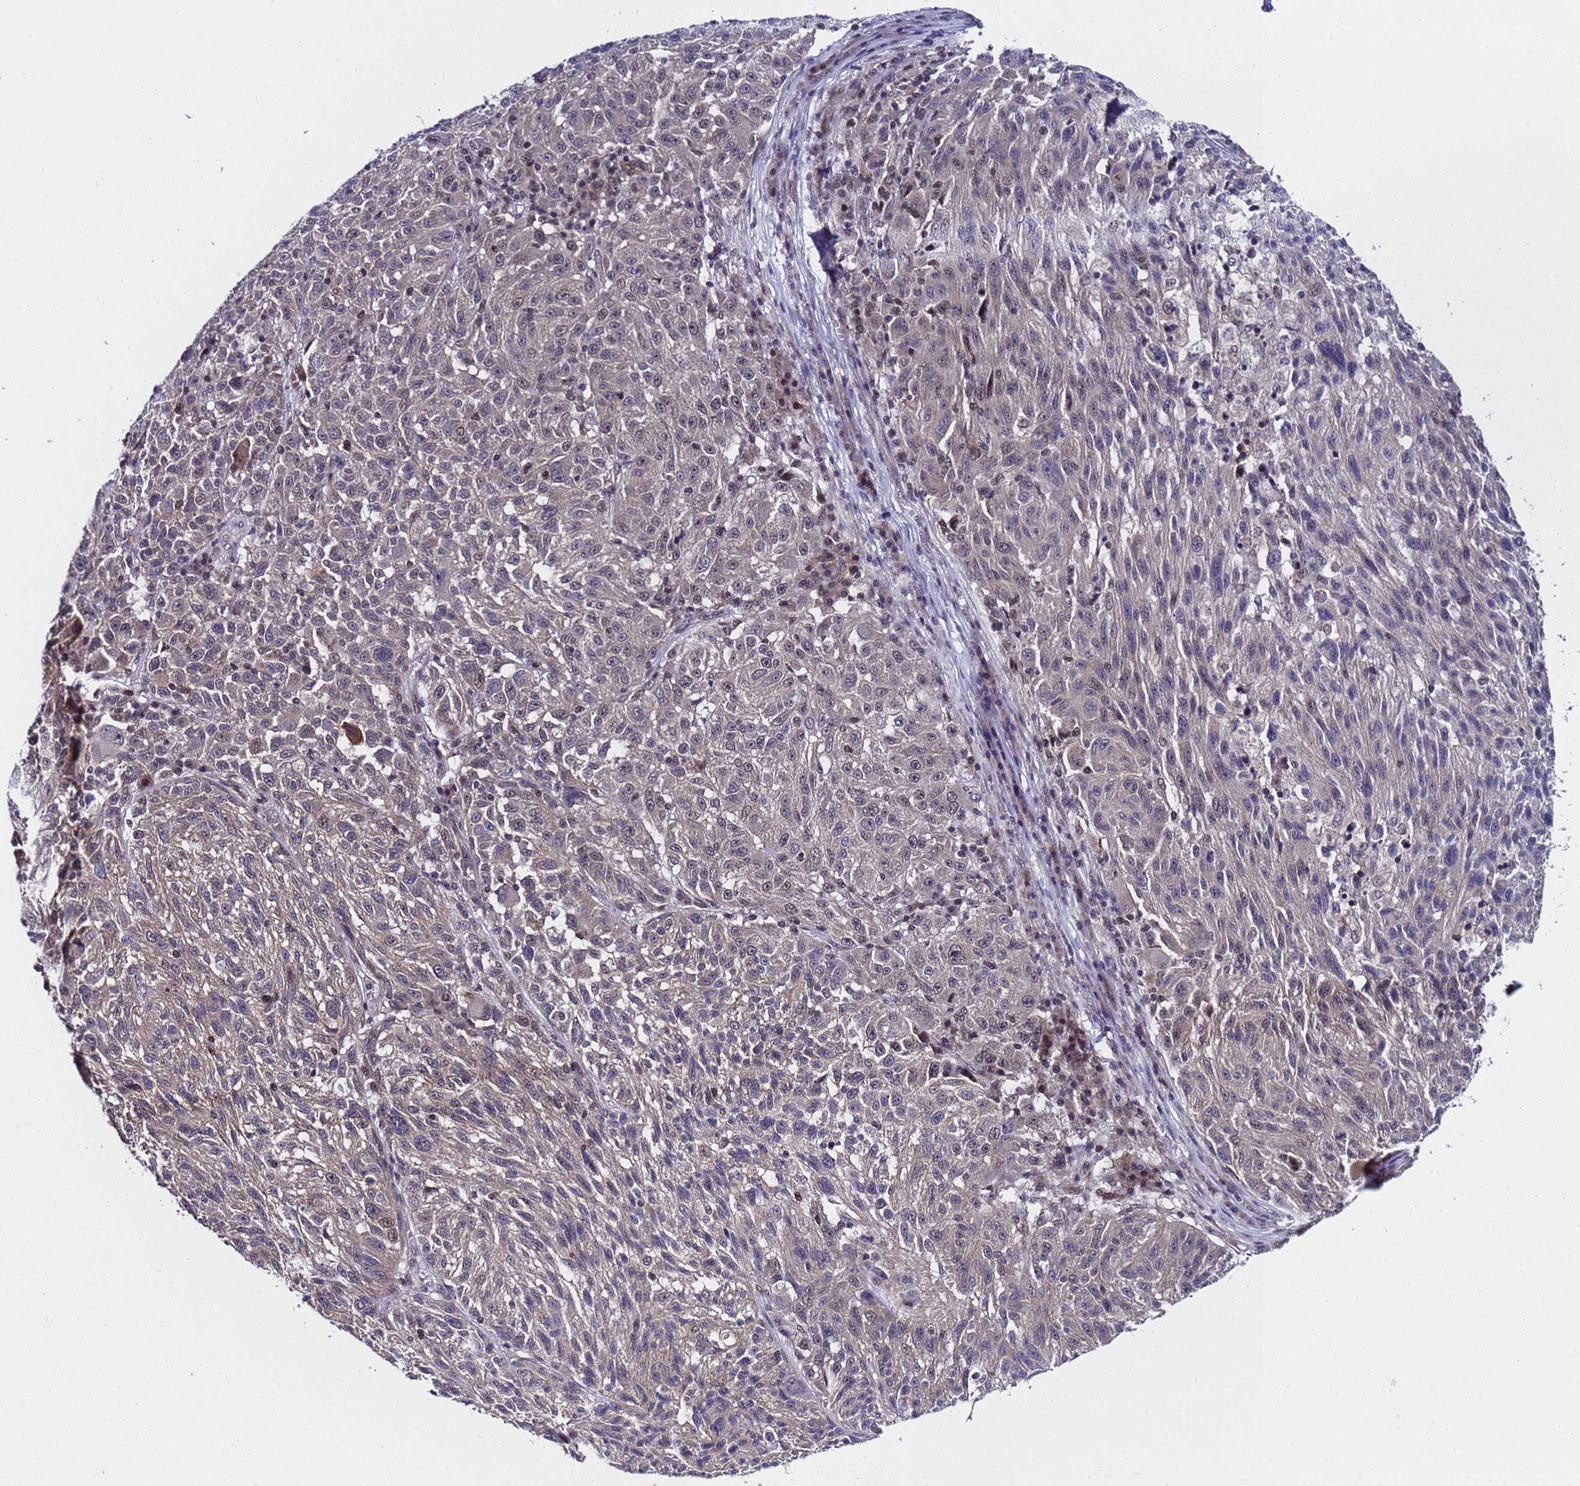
{"staining": {"intensity": "weak", "quantity": "25%-75%", "location": "cytoplasmic/membranous"}, "tissue": "melanoma", "cell_type": "Tumor cells", "image_type": "cancer", "snomed": [{"axis": "morphology", "description": "Malignant melanoma, NOS"}, {"axis": "topography", "description": "Skin"}], "caption": "Malignant melanoma tissue reveals weak cytoplasmic/membranous expression in approximately 25%-75% of tumor cells (IHC, brightfield microscopy, high magnification).", "gene": "ANAPC13", "patient": {"sex": "male", "age": 53}}